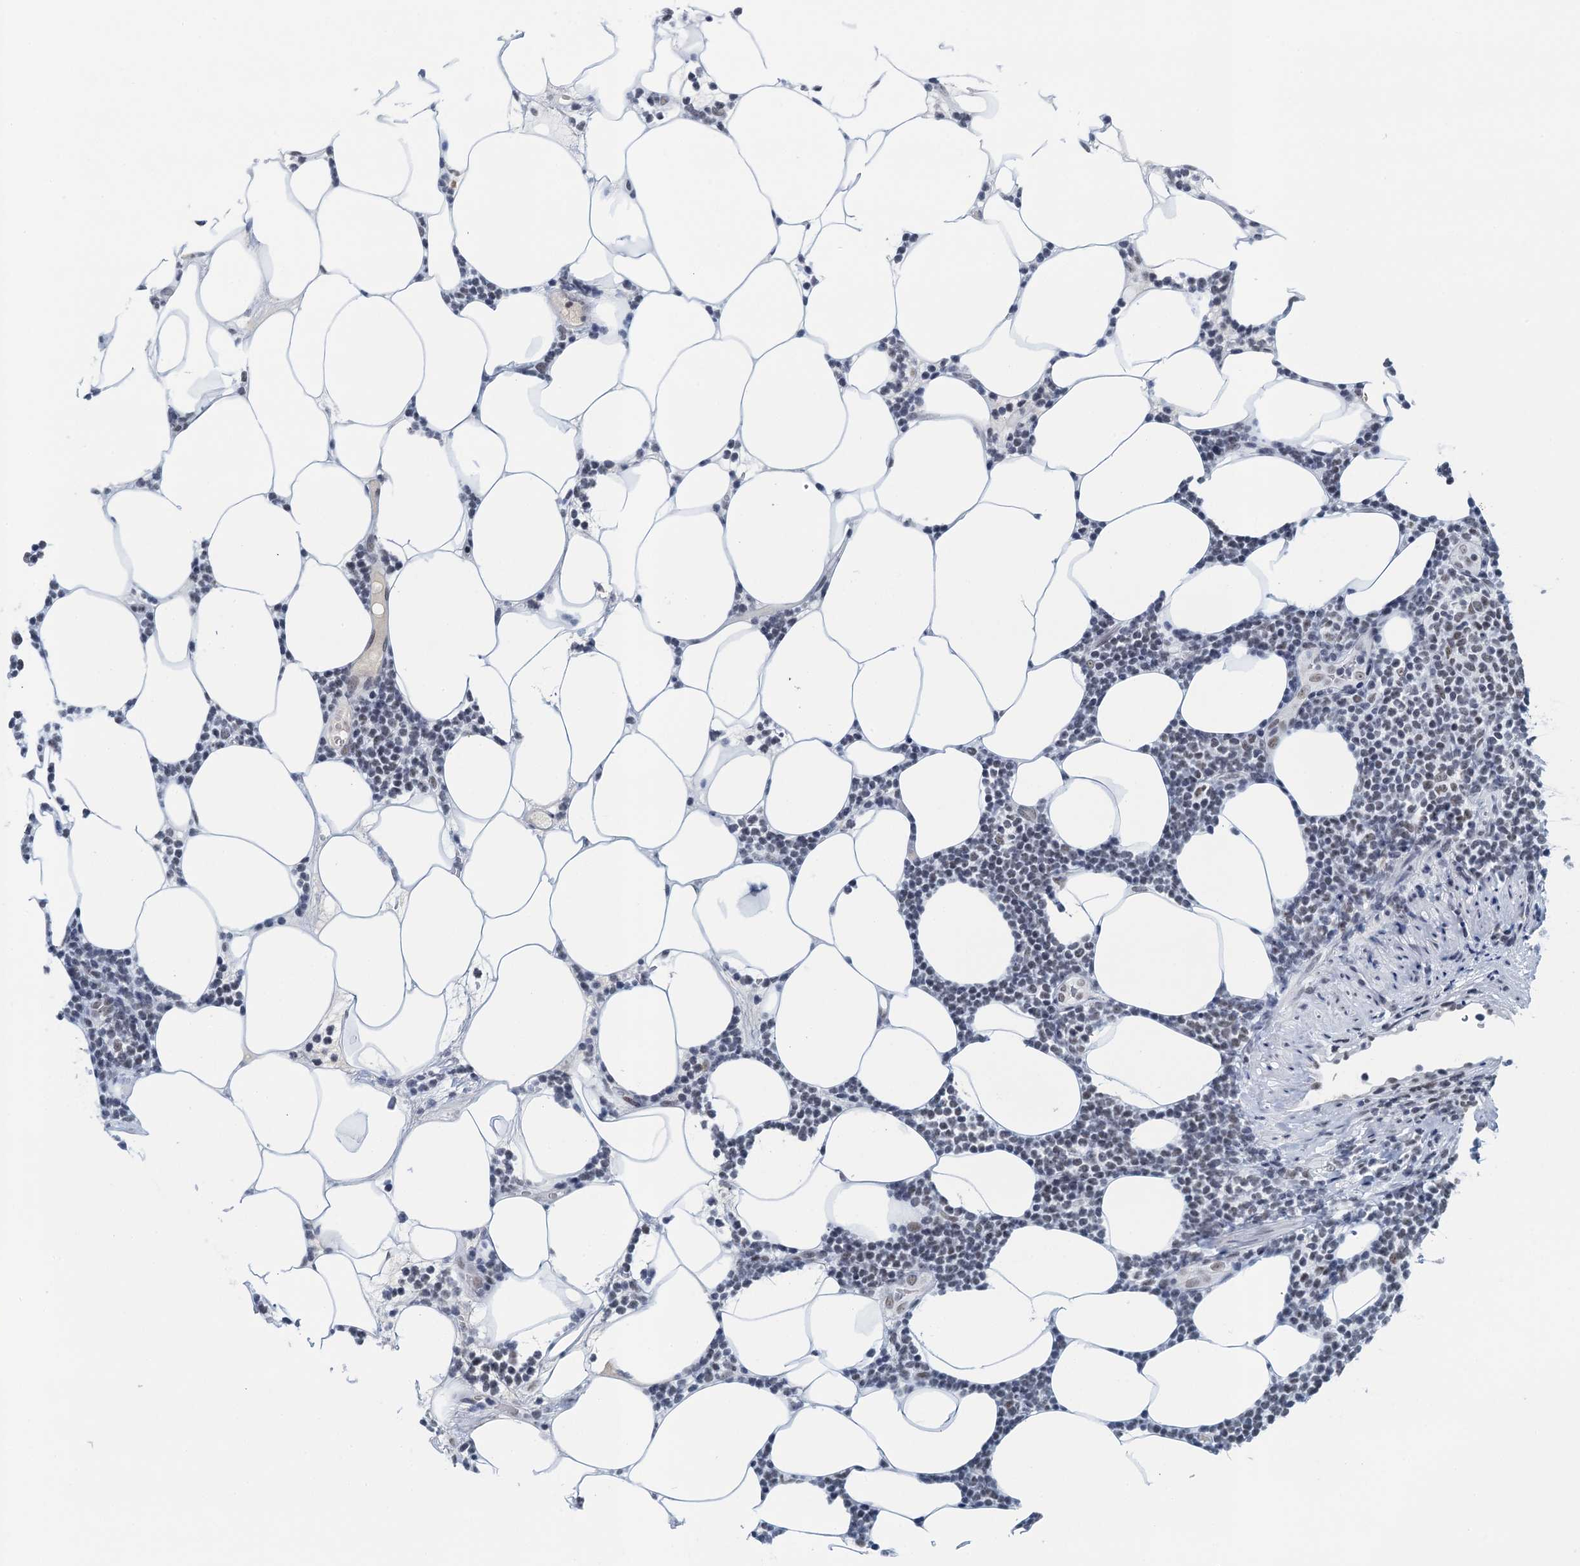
{"staining": {"intensity": "negative", "quantity": "none", "location": "none"}, "tissue": "lymphoma", "cell_type": "Tumor cells", "image_type": "cancer", "snomed": [{"axis": "morphology", "description": "Malignant lymphoma, non-Hodgkin's type, Low grade"}, {"axis": "topography", "description": "Lymph node"}], "caption": "Immunohistochemistry (IHC) image of lymphoma stained for a protein (brown), which demonstrates no staining in tumor cells.", "gene": "EPS8L1", "patient": {"sex": "male", "age": 66}}